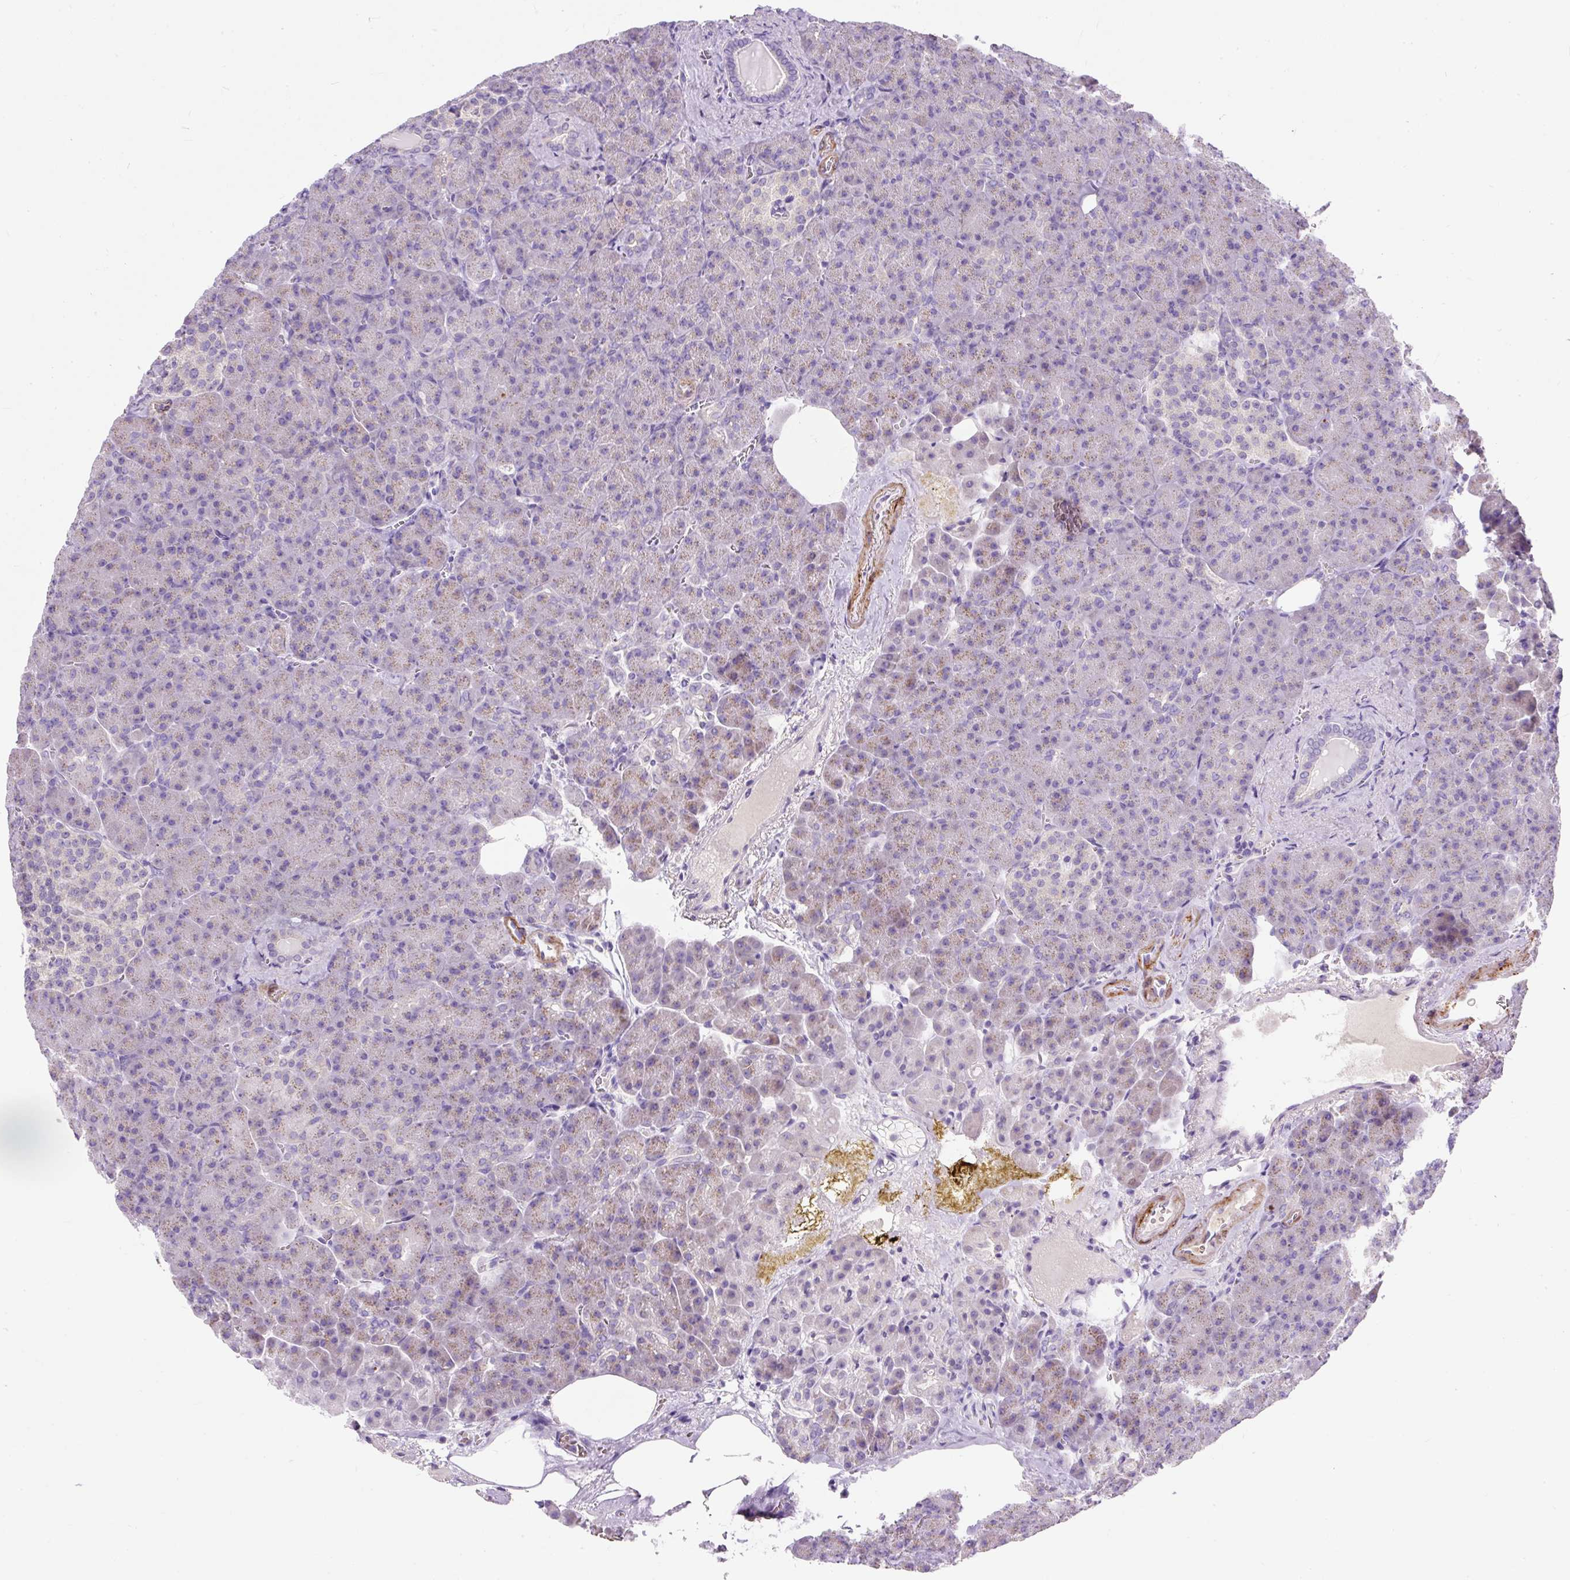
{"staining": {"intensity": "weak", "quantity": "25%-75%", "location": "cytoplasmic/membranous"}, "tissue": "pancreas", "cell_type": "Exocrine glandular cells", "image_type": "normal", "snomed": [{"axis": "morphology", "description": "Normal tissue, NOS"}, {"axis": "topography", "description": "Pancreas"}], "caption": "This is an image of IHC staining of normal pancreas, which shows weak positivity in the cytoplasmic/membranous of exocrine glandular cells.", "gene": "SUSD5", "patient": {"sex": "female", "age": 74}}